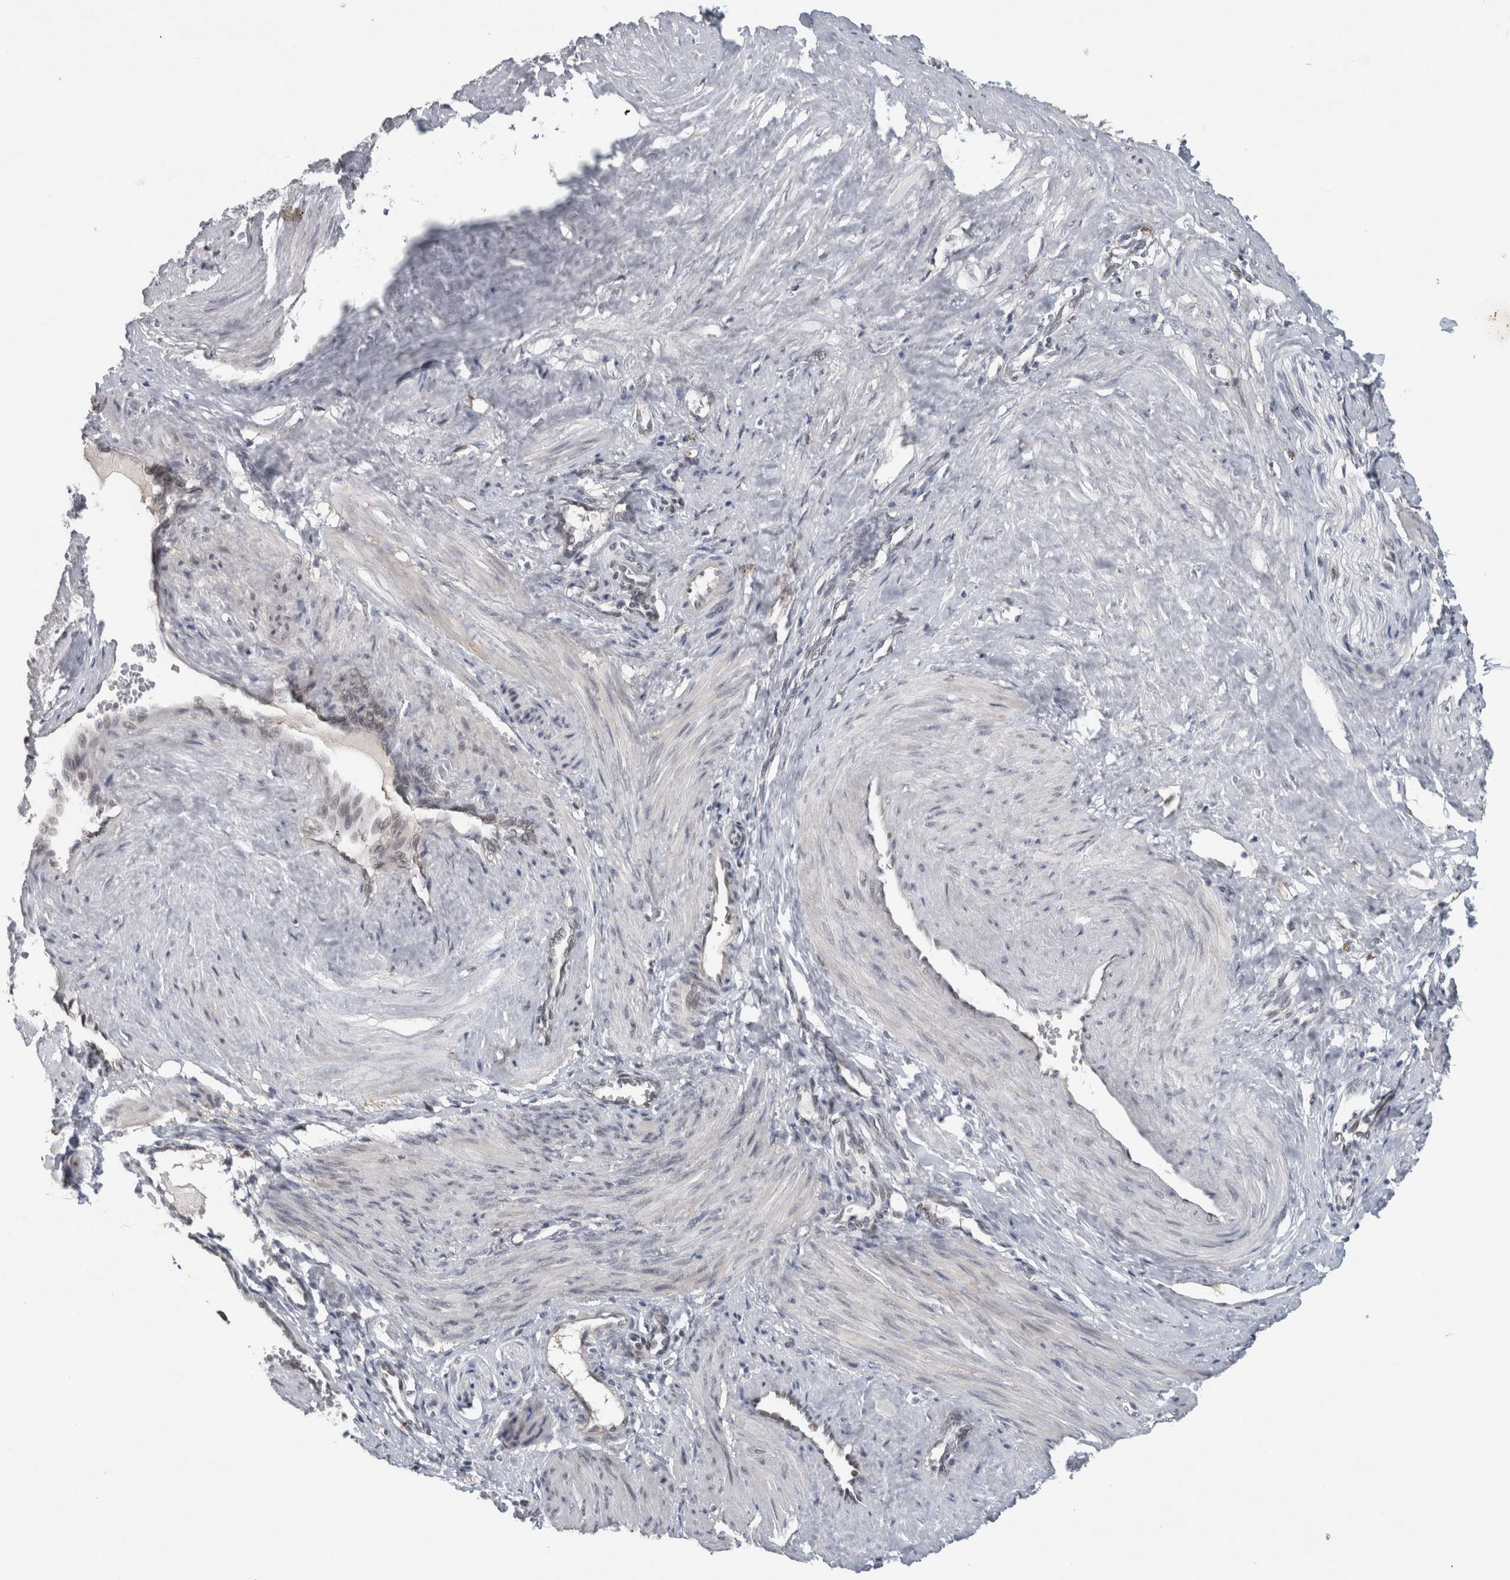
{"staining": {"intensity": "negative", "quantity": "none", "location": "none"}, "tissue": "smooth muscle", "cell_type": "Smooth muscle cells", "image_type": "normal", "snomed": [{"axis": "morphology", "description": "Normal tissue, NOS"}, {"axis": "topography", "description": "Endometrium"}], "caption": "Immunohistochemistry image of normal smooth muscle: human smooth muscle stained with DAB (3,3'-diaminobenzidine) exhibits no significant protein staining in smooth muscle cells.", "gene": "PRXL2A", "patient": {"sex": "female", "age": 33}}